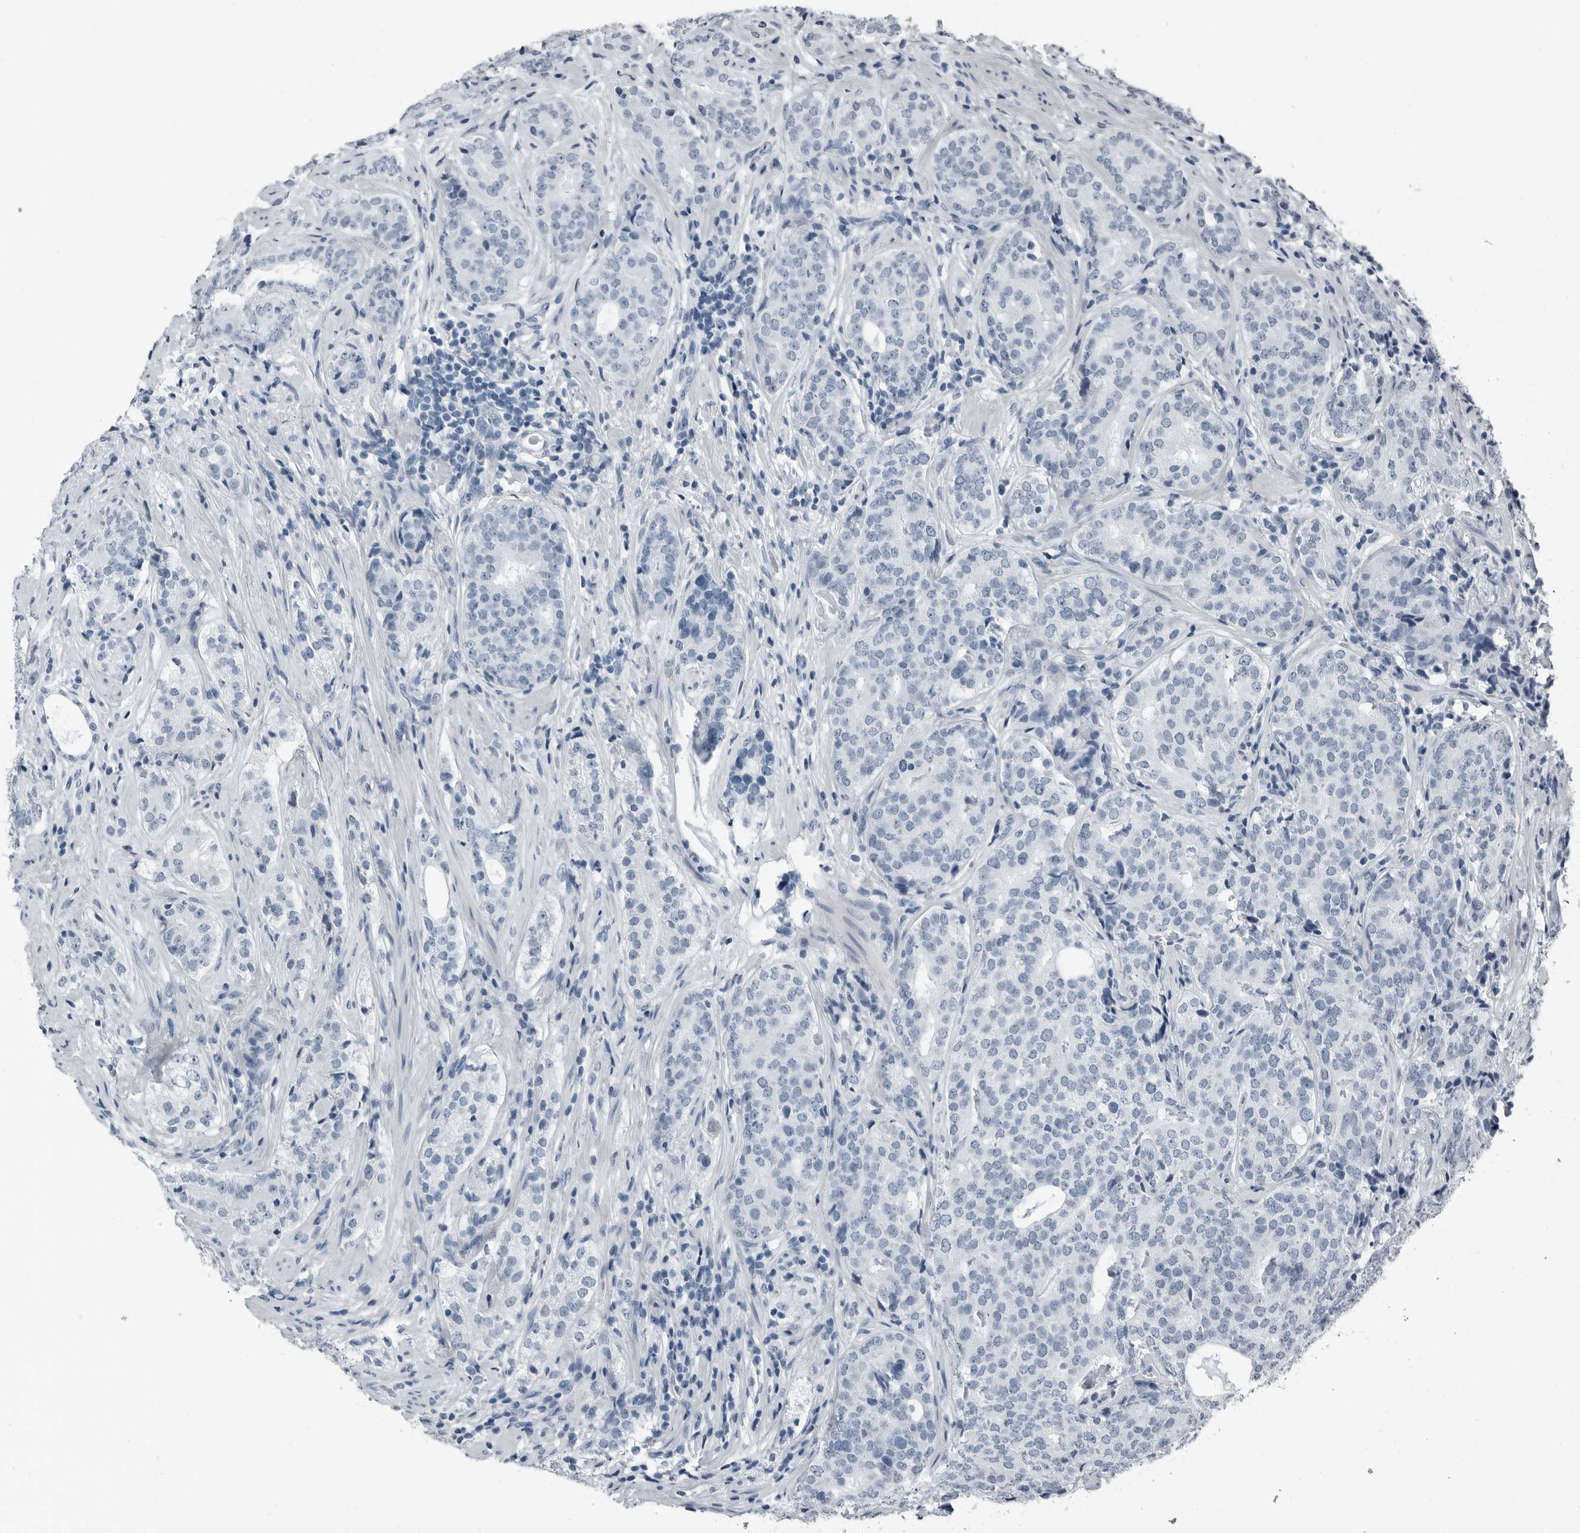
{"staining": {"intensity": "negative", "quantity": "none", "location": "none"}, "tissue": "prostate cancer", "cell_type": "Tumor cells", "image_type": "cancer", "snomed": [{"axis": "morphology", "description": "Adenocarcinoma, High grade"}, {"axis": "topography", "description": "Prostate"}], "caption": "The image shows no significant positivity in tumor cells of prostate cancer.", "gene": "PRSS1", "patient": {"sex": "male", "age": 56}}